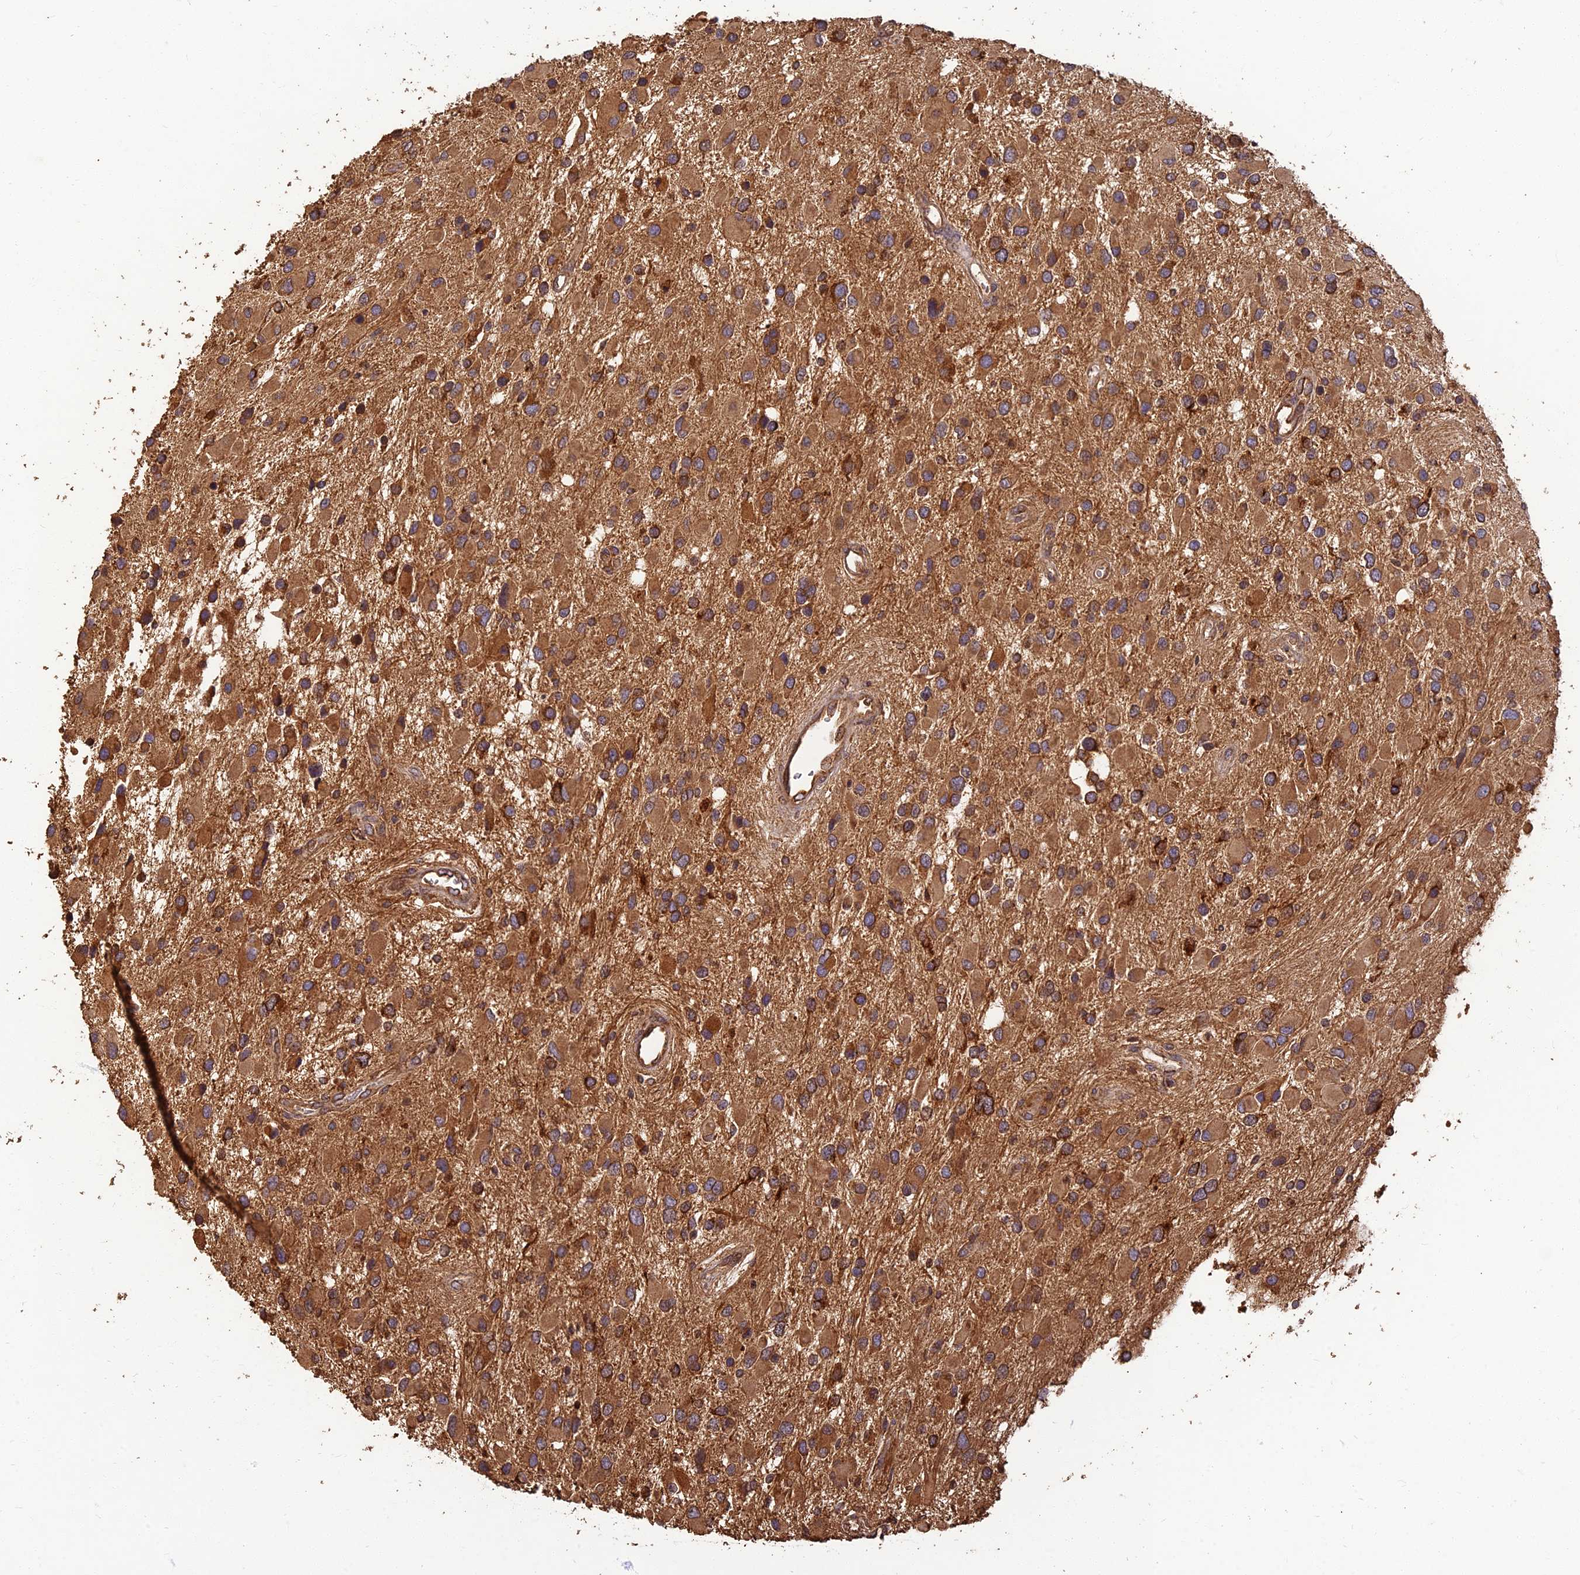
{"staining": {"intensity": "moderate", "quantity": ">75%", "location": "cytoplasmic/membranous"}, "tissue": "glioma", "cell_type": "Tumor cells", "image_type": "cancer", "snomed": [{"axis": "morphology", "description": "Glioma, malignant, High grade"}, {"axis": "topography", "description": "Brain"}], "caption": "The image demonstrates staining of glioma, revealing moderate cytoplasmic/membranous protein expression (brown color) within tumor cells.", "gene": "CORO1C", "patient": {"sex": "male", "age": 53}}